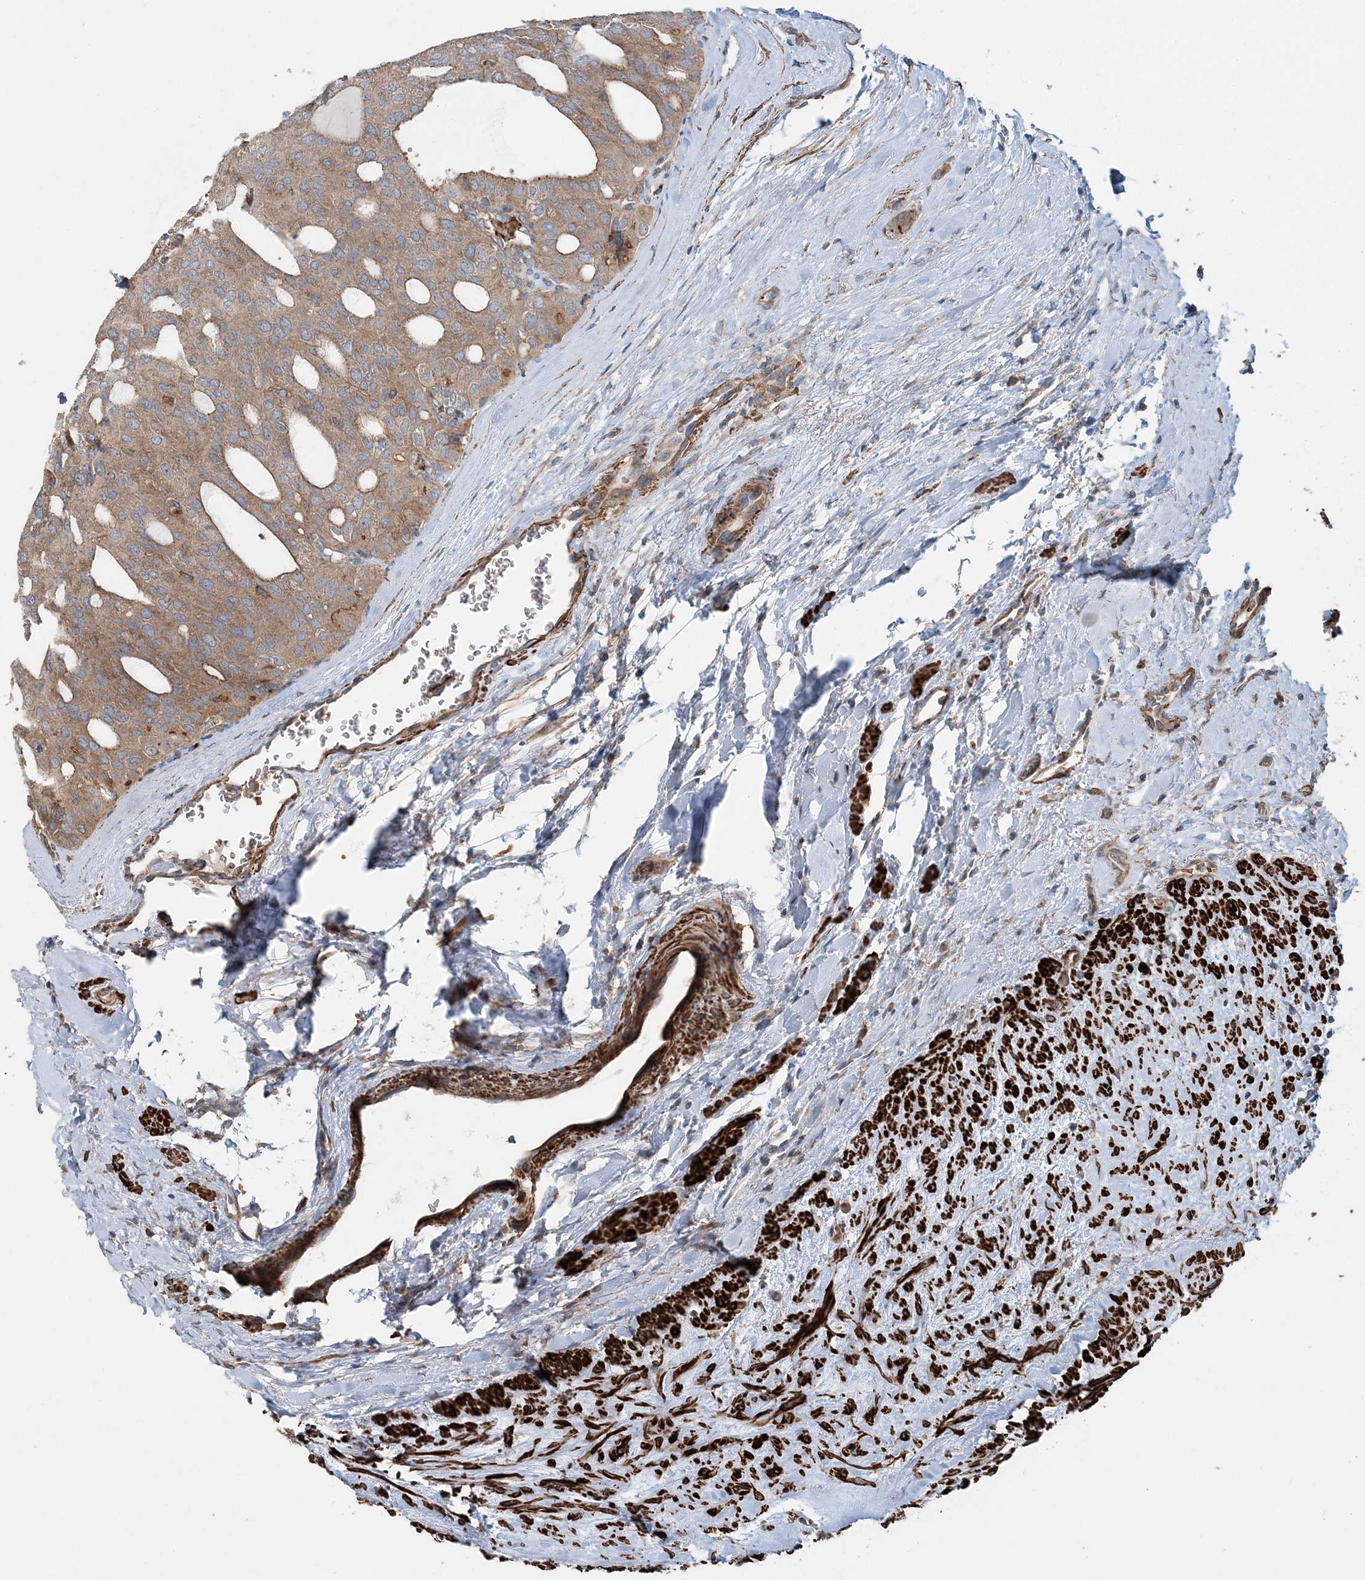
{"staining": {"intensity": "moderate", "quantity": ">75%", "location": "cytoplasmic/membranous"}, "tissue": "thyroid cancer", "cell_type": "Tumor cells", "image_type": "cancer", "snomed": [{"axis": "morphology", "description": "Follicular adenoma carcinoma, NOS"}, {"axis": "topography", "description": "Thyroid gland"}], "caption": "This image exhibits immunohistochemistry (IHC) staining of human thyroid cancer, with medium moderate cytoplasmic/membranous positivity in about >75% of tumor cells.", "gene": "TTI1", "patient": {"sex": "male", "age": 75}}